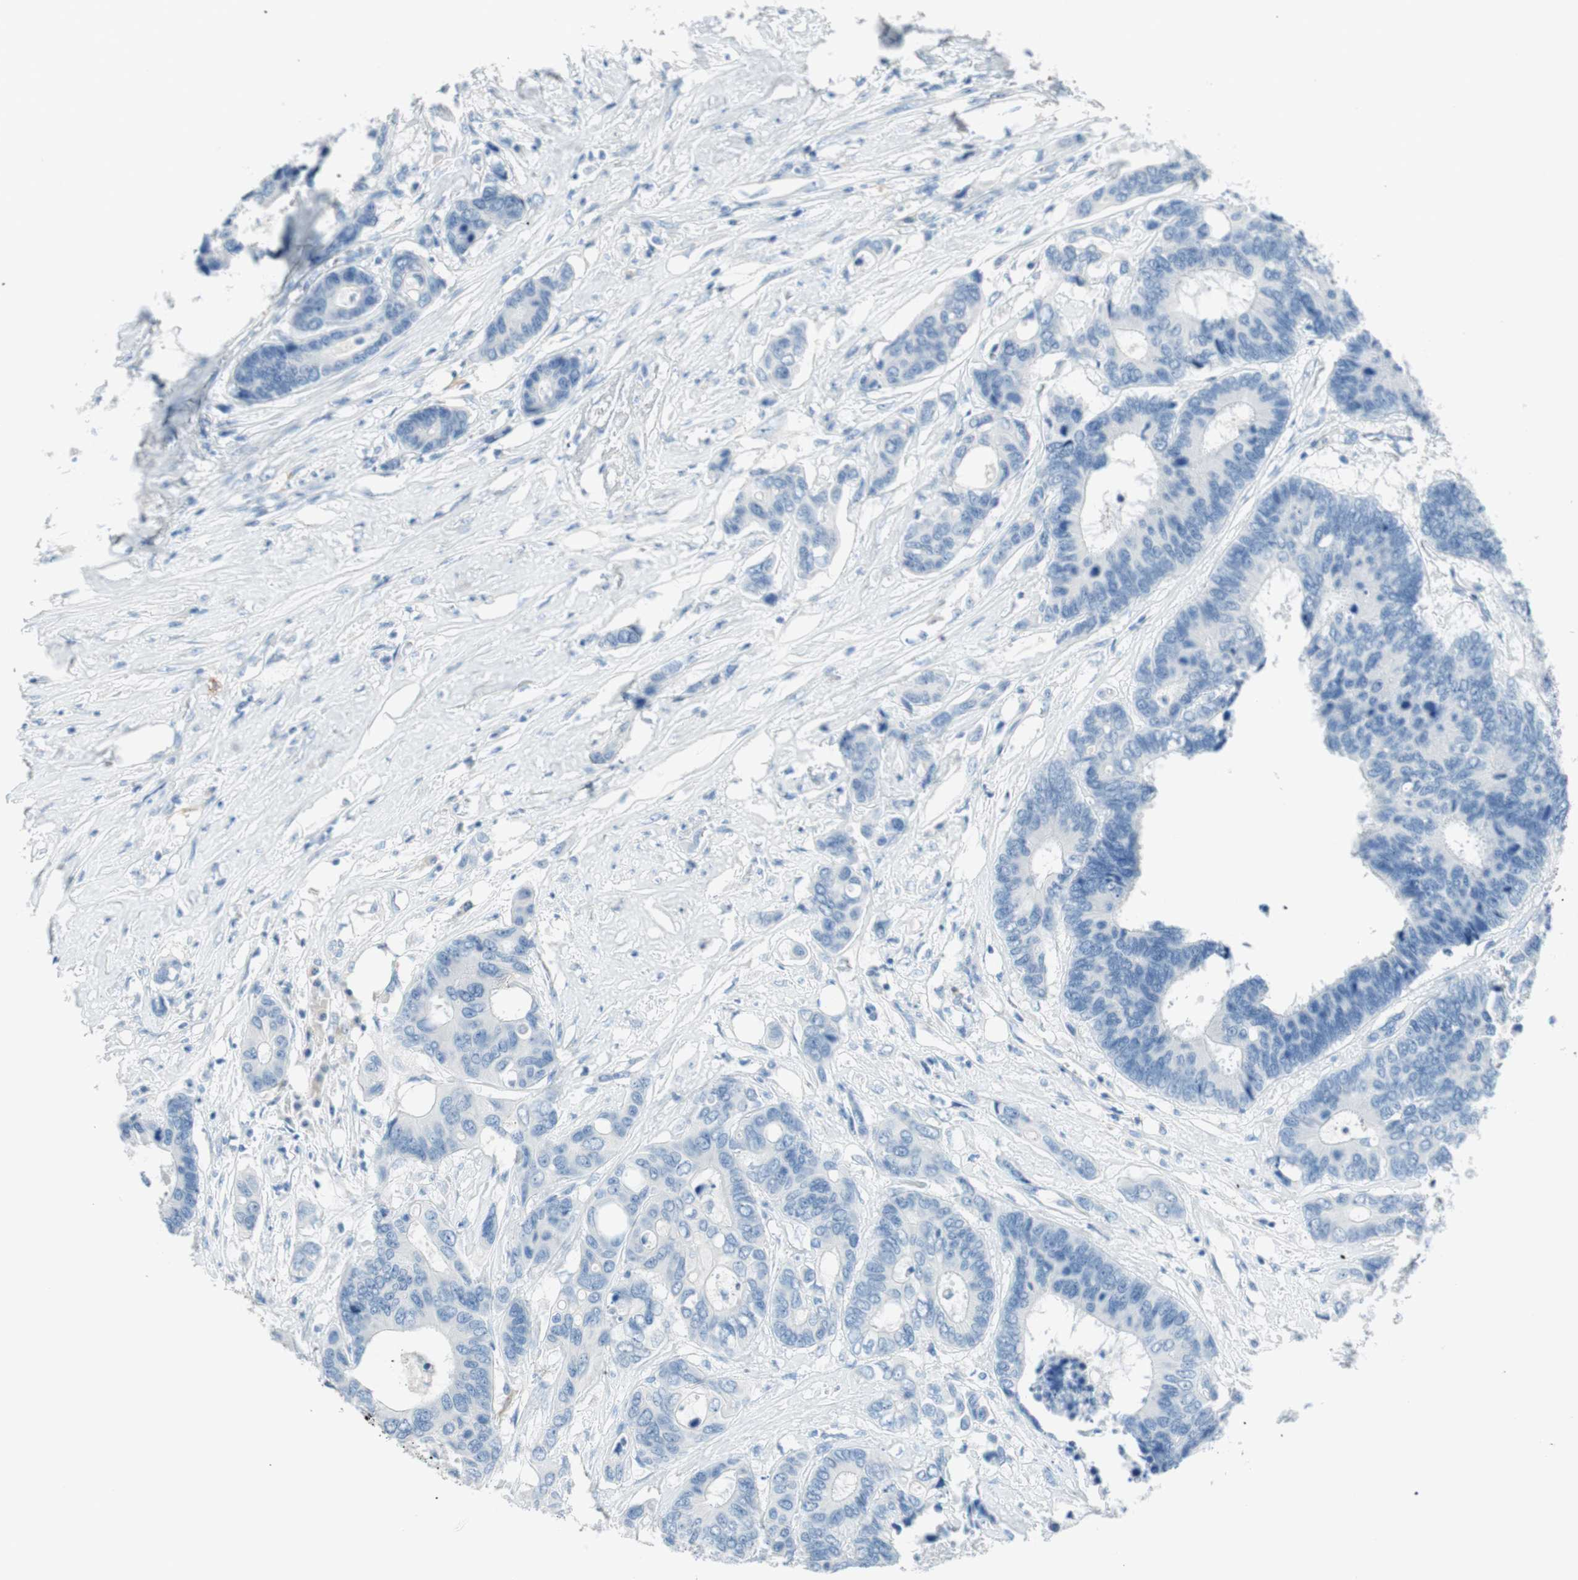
{"staining": {"intensity": "negative", "quantity": "none", "location": "none"}, "tissue": "colorectal cancer", "cell_type": "Tumor cells", "image_type": "cancer", "snomed": [{"axis": "morphology", "description": "Adenocarcinoma, NOS"}, {"axis": "topography", "description": "Rectum"}], "caption": "This is an immunohistochemistry (IHC) photomicrograph of colorectal adenocarcinoma. There is no expression in tumor cells.", "gene": "TNFRSF13C", "patient": {"sex": "male", "age": 55}}